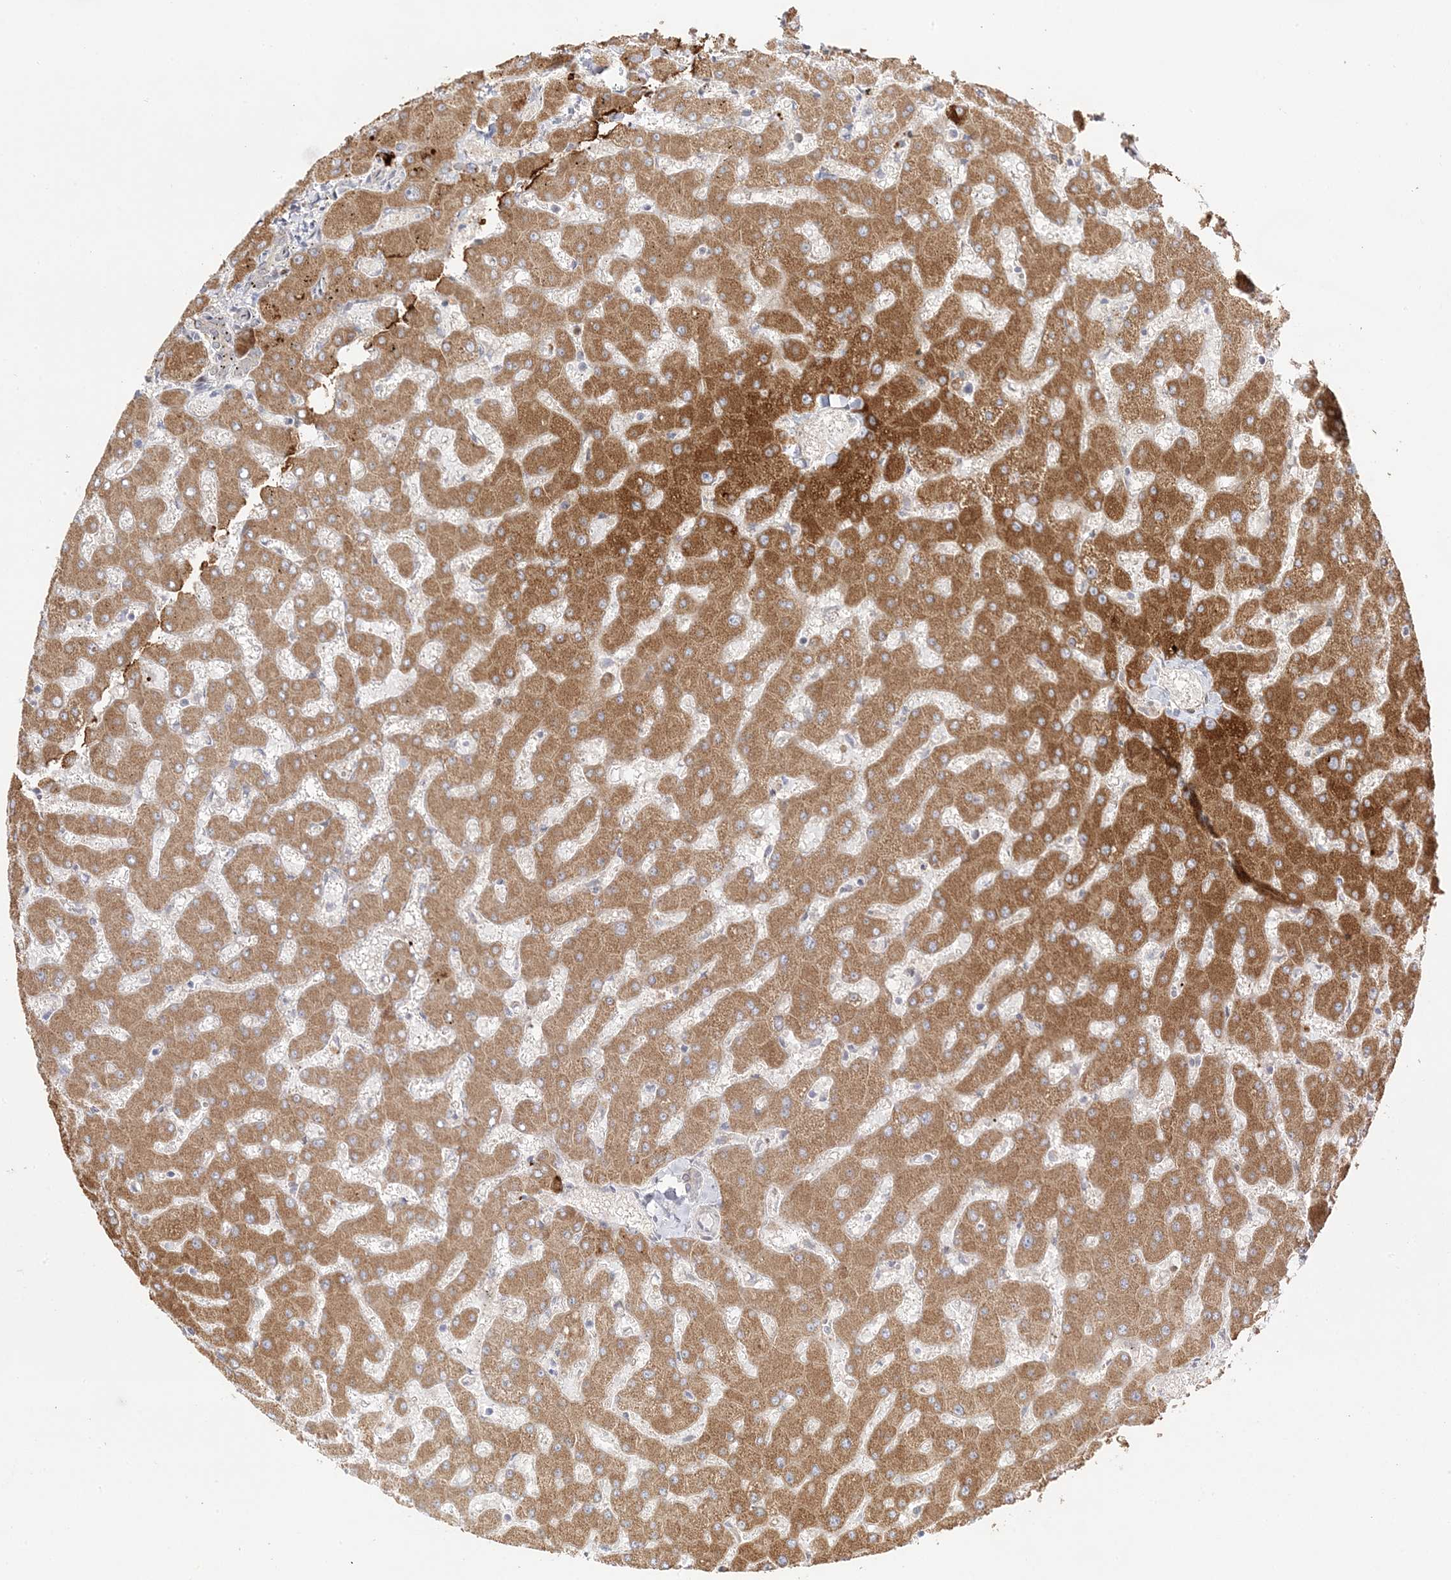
{"staining": {"intensity": "negative", "quantity": "none", "location": "none"}, "tissue": "liver", "cell_type": "Cholangiocytes", "image_type": "normal", "snomed": [{"axis": "morphology", "description": "Normal tissue, NOS"}, {"axis": "topography", "description": "Liver"}], "caption": "Cholangiocytes show no significant protein positivity in unremarkable liver. The staining was performed using DAB to visualize the protein expression in brown, while the nuclei were stained in blue with hematoxylin (Magnification: 20x).", "gene": "TRANK1", "patient": {"sex": "female", "age": 63}}